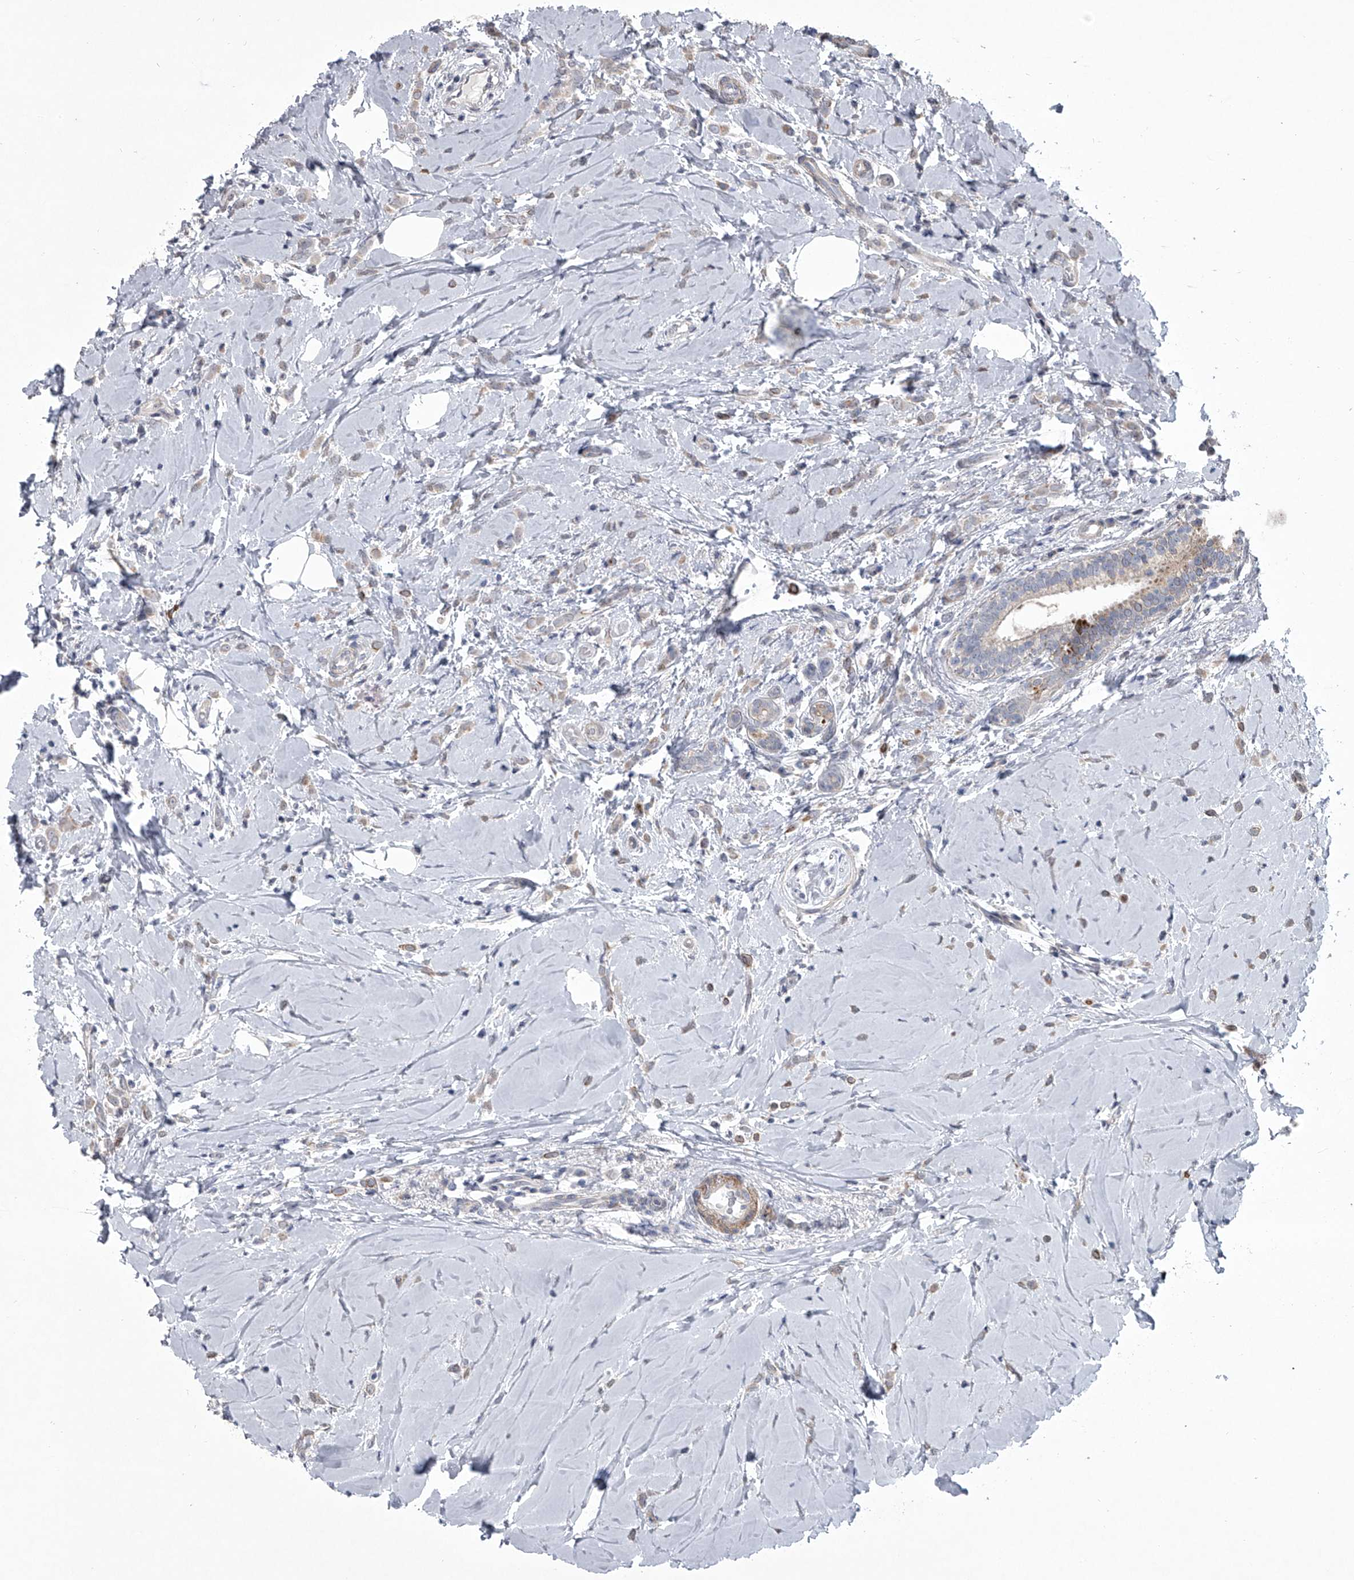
{"staining": {"intensity": "weak", "quantity": "25%-75%", "location": "cytoplasmic/membranous"}, "tissue": "breast cancer", "cell_type": "Tumor cells", "image_type": "cancer", "snomed": [{"axis": "morphology", "description": "Lobular carcinoma"}, {"axis": "topography", "description": "Breast"}], "caption": "Protein staining exhibits weak cytoplasmic/membranous expression in approximately 25%-75% of tumor cells in breast cancer (lobular carcinoma).", "gene": "HEATR6", "patient": {"sex": "female", "age": 47}}